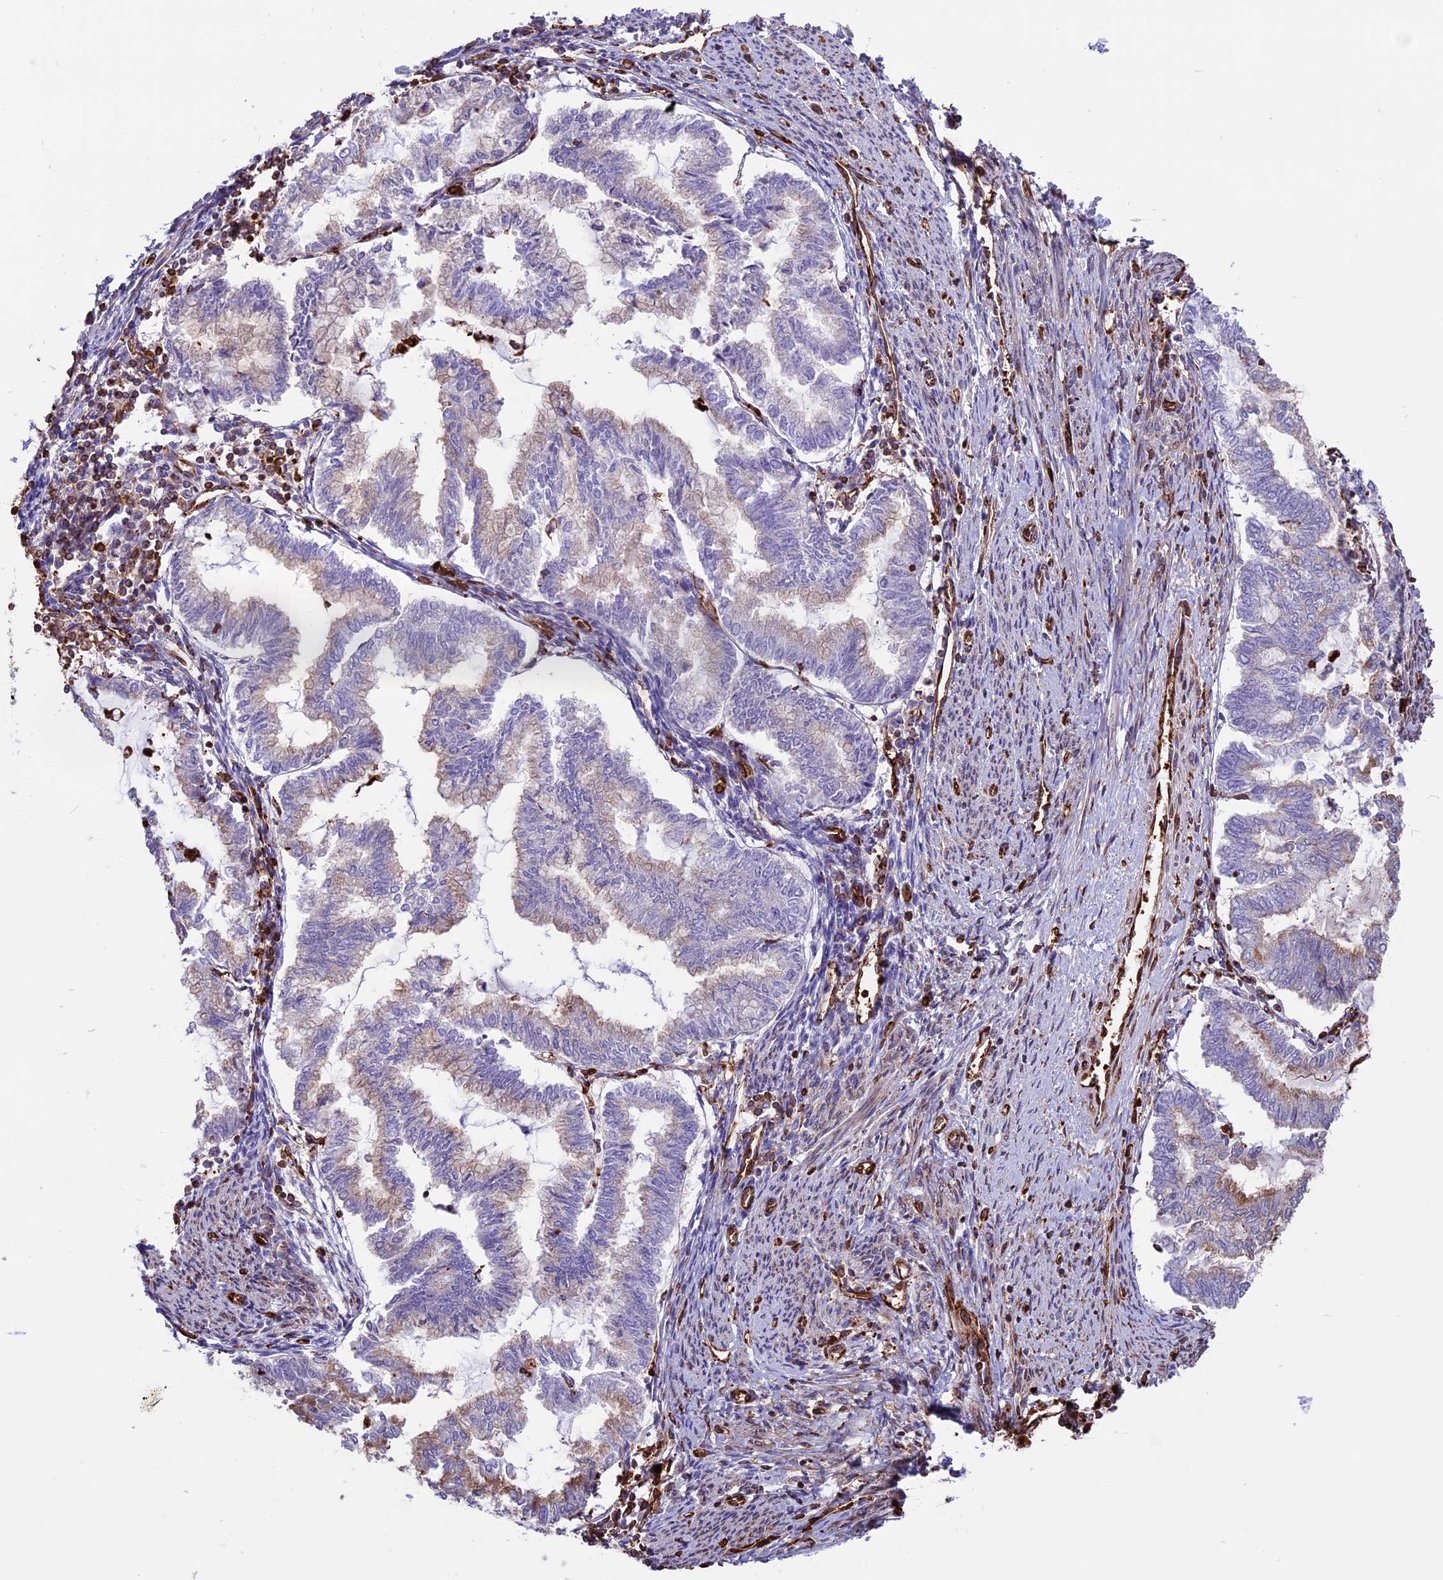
{"staining": {"intensity": "negative", "quantity": "none", "location": "none"}, "tissue": "endometrial cancer", "cell_type": "Tumor cells", "image_type": "cancer", "snomed": [{"axis": "morphology", "description": "Adenocarcinoma, NOS"}, {"axis": "topography", "description": "Endometrium"}], "caption": "DAB immunohistochemical staining of human endometrial cancer (adenocarcinoma) demonstrates no significant positivity in tumor cells.", "gene": "CD99L2", "patient": {"sex": "female", "age": 79}}